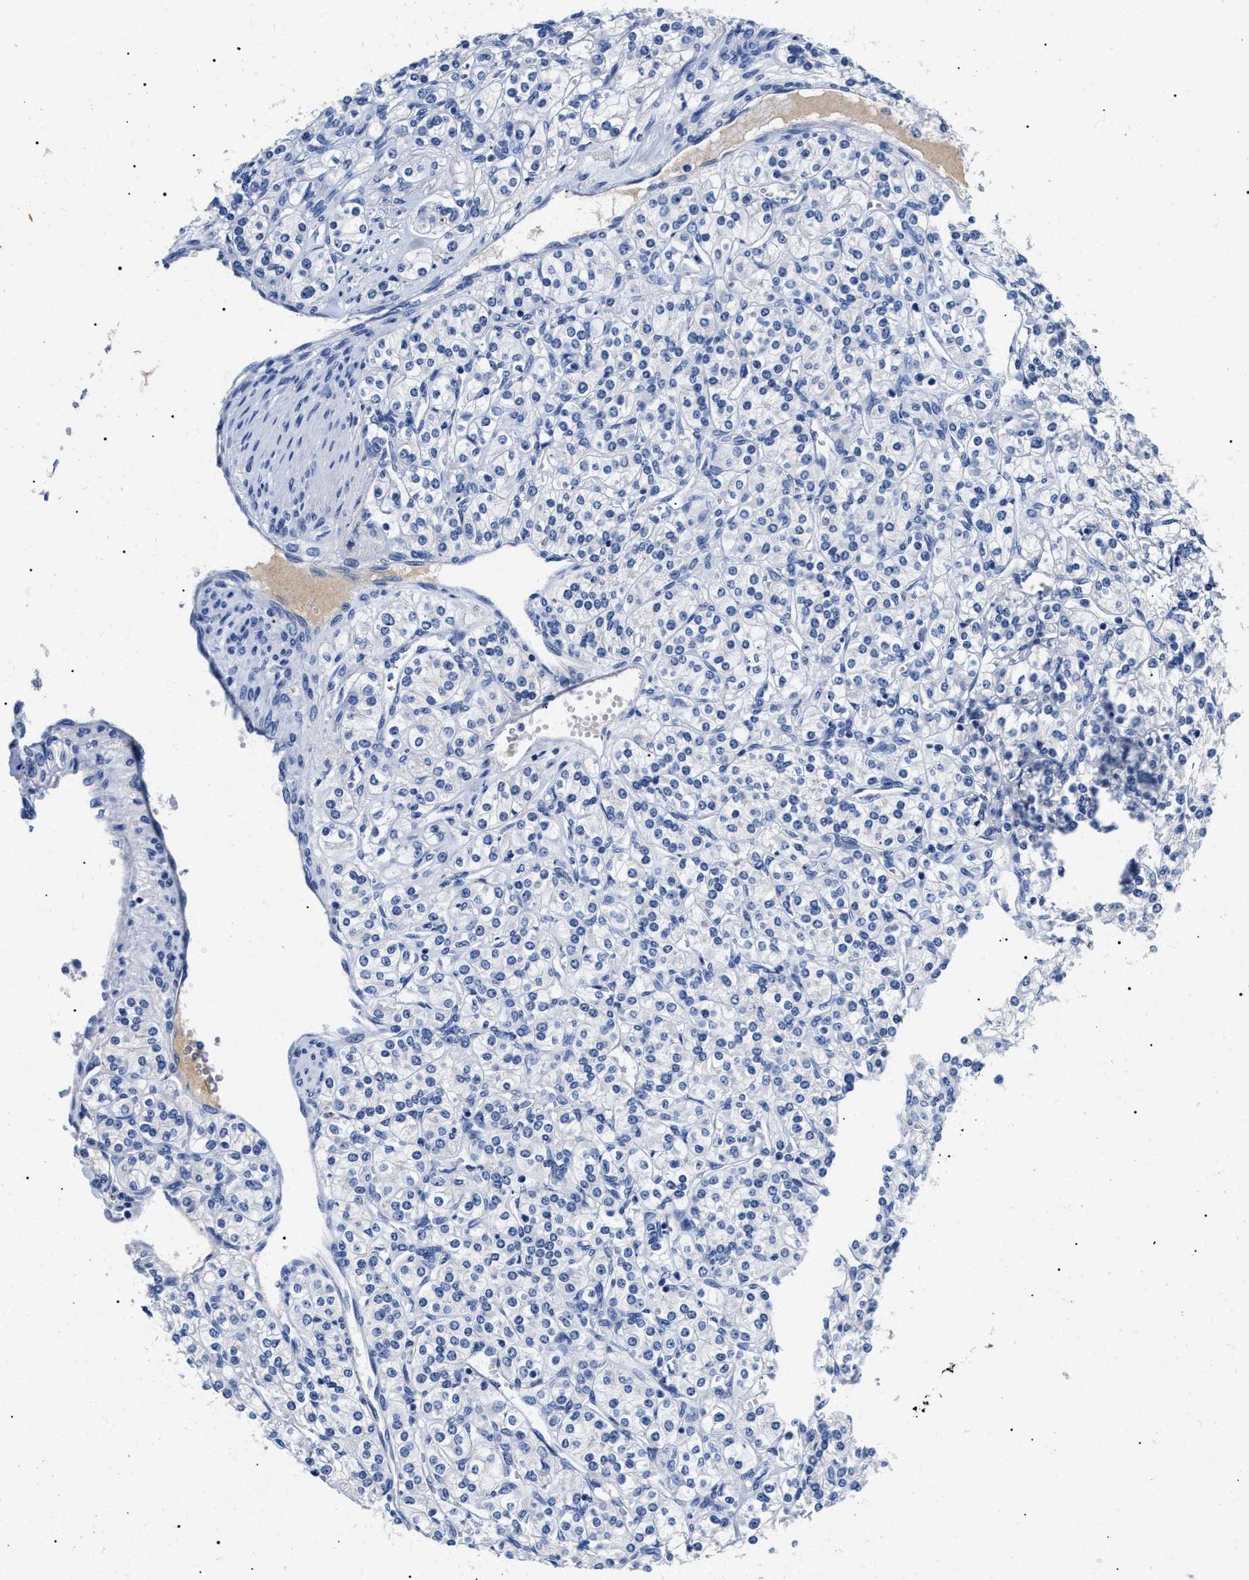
{"staining": {"intensity": "negative", "quantity": "none", "location": "none"}, "tissue": "renal cancer", "cell_type": "Tumor cells", "image_type": "cancer", "snomed": [{"axis": "morphology", "description": "Adenocarcinoma, NOS"}, {"axis": "topography", "description": "Kidney"}], "caption": "Immunohistochemistry (IHC) image of neoplastic tissue: human adenocarcinoma (renal) stained with DAB displays no significant protein expression in tumor cells.", "gene": "LRRC8E", "patient": {"sex": "male", "age": 77}}